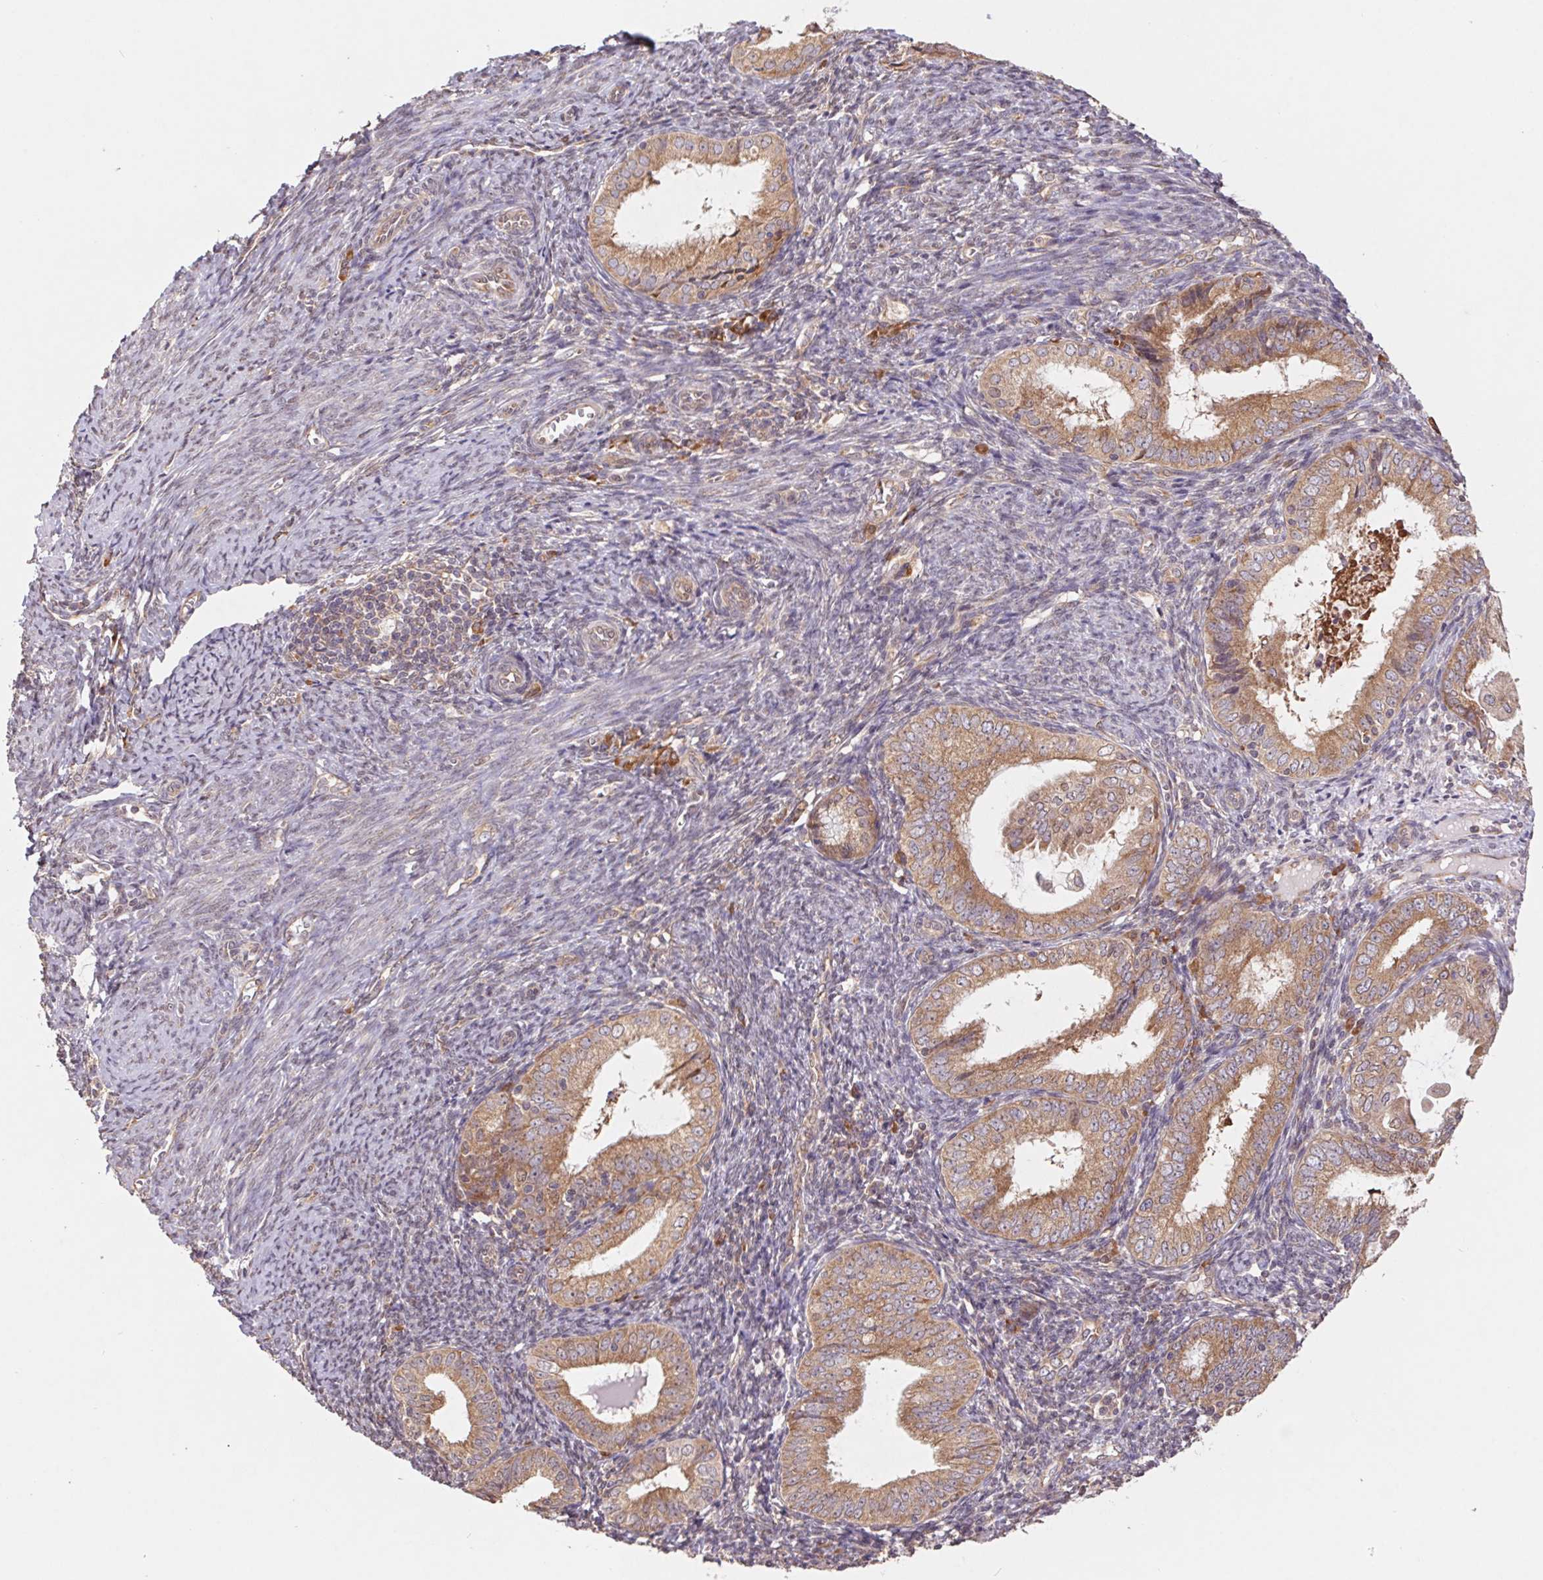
{"staining": {"intensity": "moderate", "quantity": ">75%", "location": "cytoplasmic/membranous"}, "tissue": "endometrial cancer", "cell_type": "Tumor cells", "image_type": "cancer", "snomed": [{"axis": "morphology", "description": "Adenocarcinoma, NOS"}, {"axis": "topography", "description": "Endometrium"}], "caption": "Human endometrial cancer stained for a protein (brown) demonstrates moderate cytoplasmic/membranous positive staining in approximately >75% of tumor cells.", "gene": "RPL27A", "patient": {"sex": "female", "age": 55}}